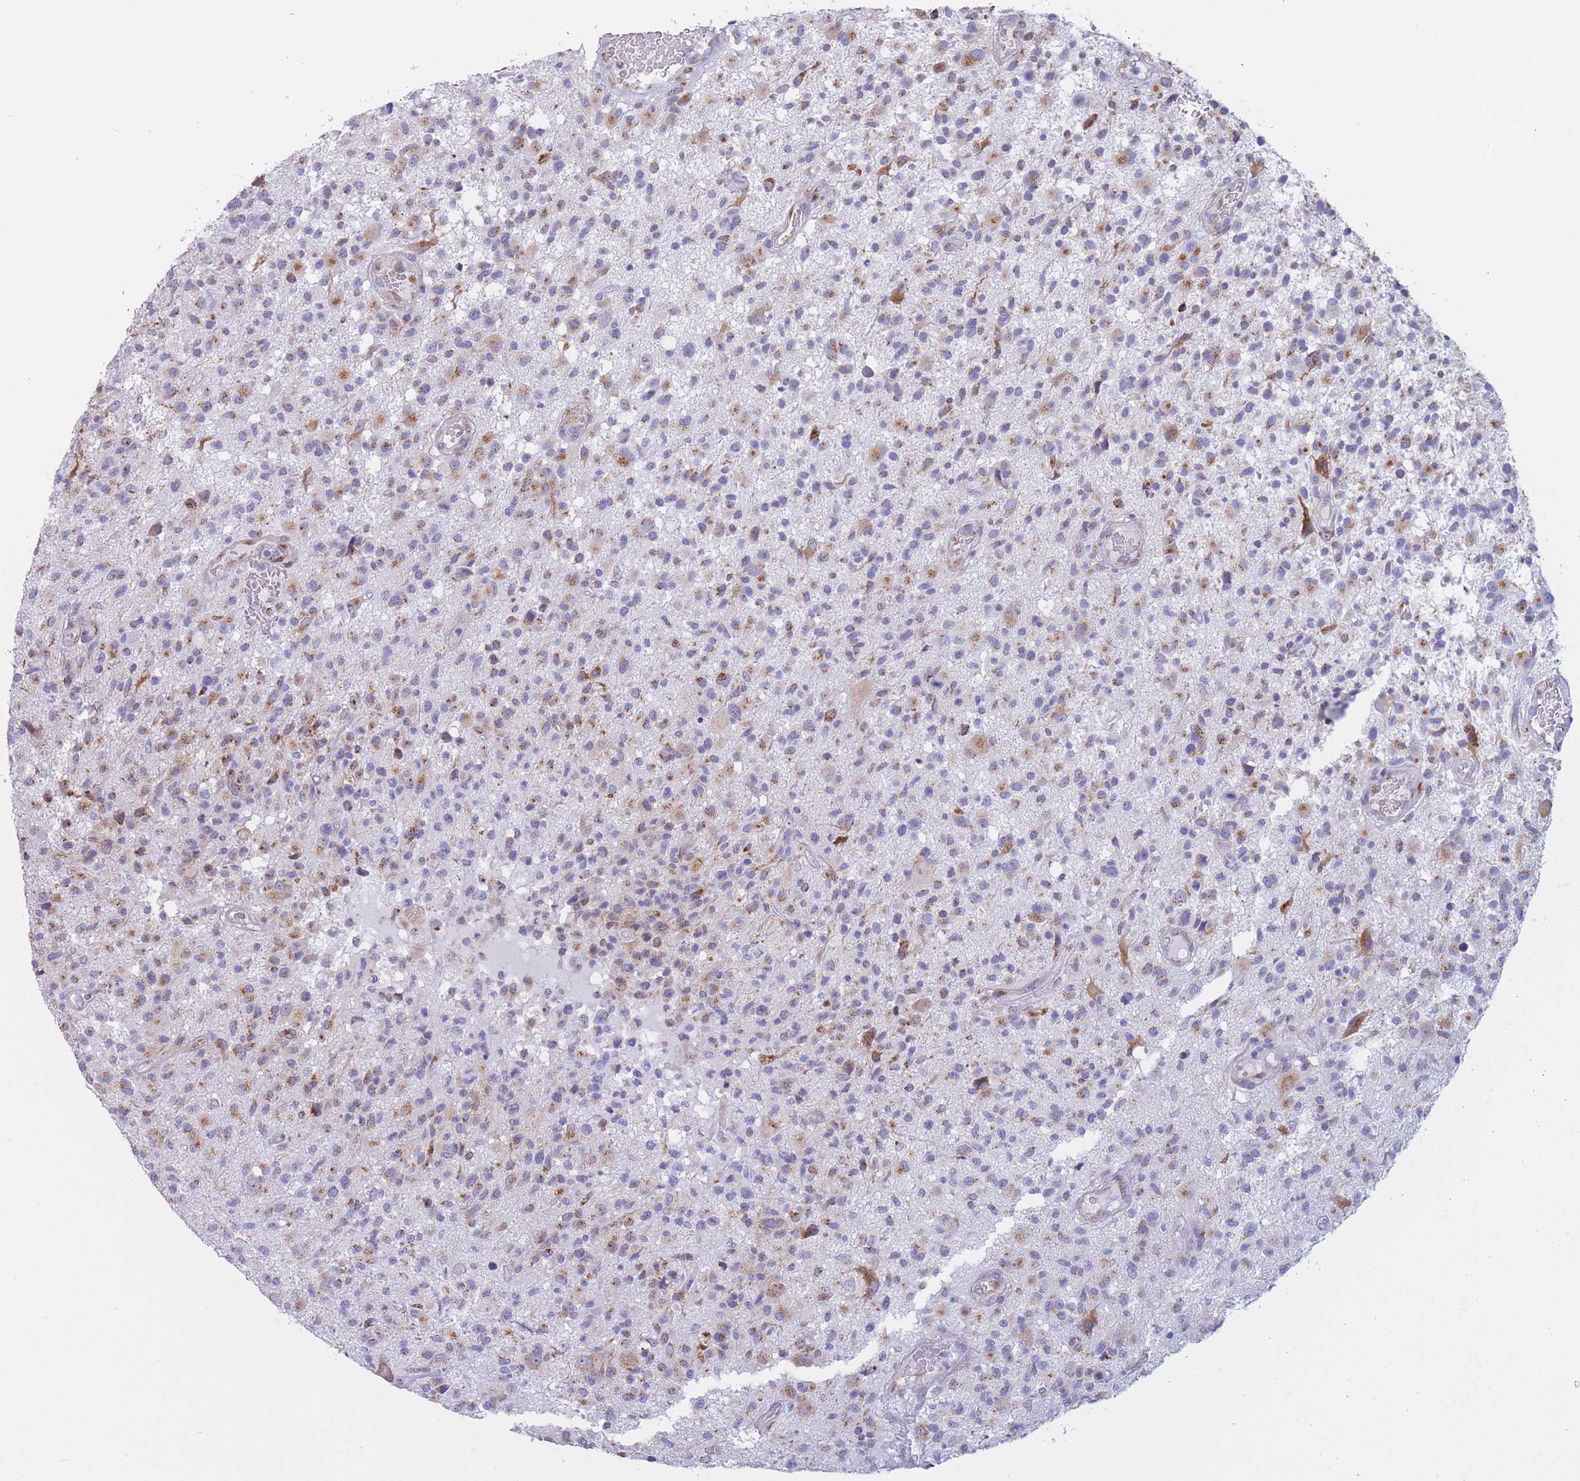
{"staining": {"intensity": "moderate", "quantity": "25%-75%", "location": "cytoplasmic/membranous"}, "tissue": "glioma", "cell_type": "Tumor cells", "image_type": "cancer", "snomed": [{"axis": "morphology", "description": "Glioma, malignant, High grade"}, {"axis": "morphology", "description": "Glioblastoma, NOS"}, {"axis": "topography", "description": "Brain"}], "caption": "Immunohistochemistry (IHC) histopathology image of glioma stained for a protein (brown), which shows medium levels of moderate cytoplasmic/membranous staining in approximately 25%-75% of tumor cells.", "gene": "MRPL30", "patient": {"sex": "male", "age": 60}}